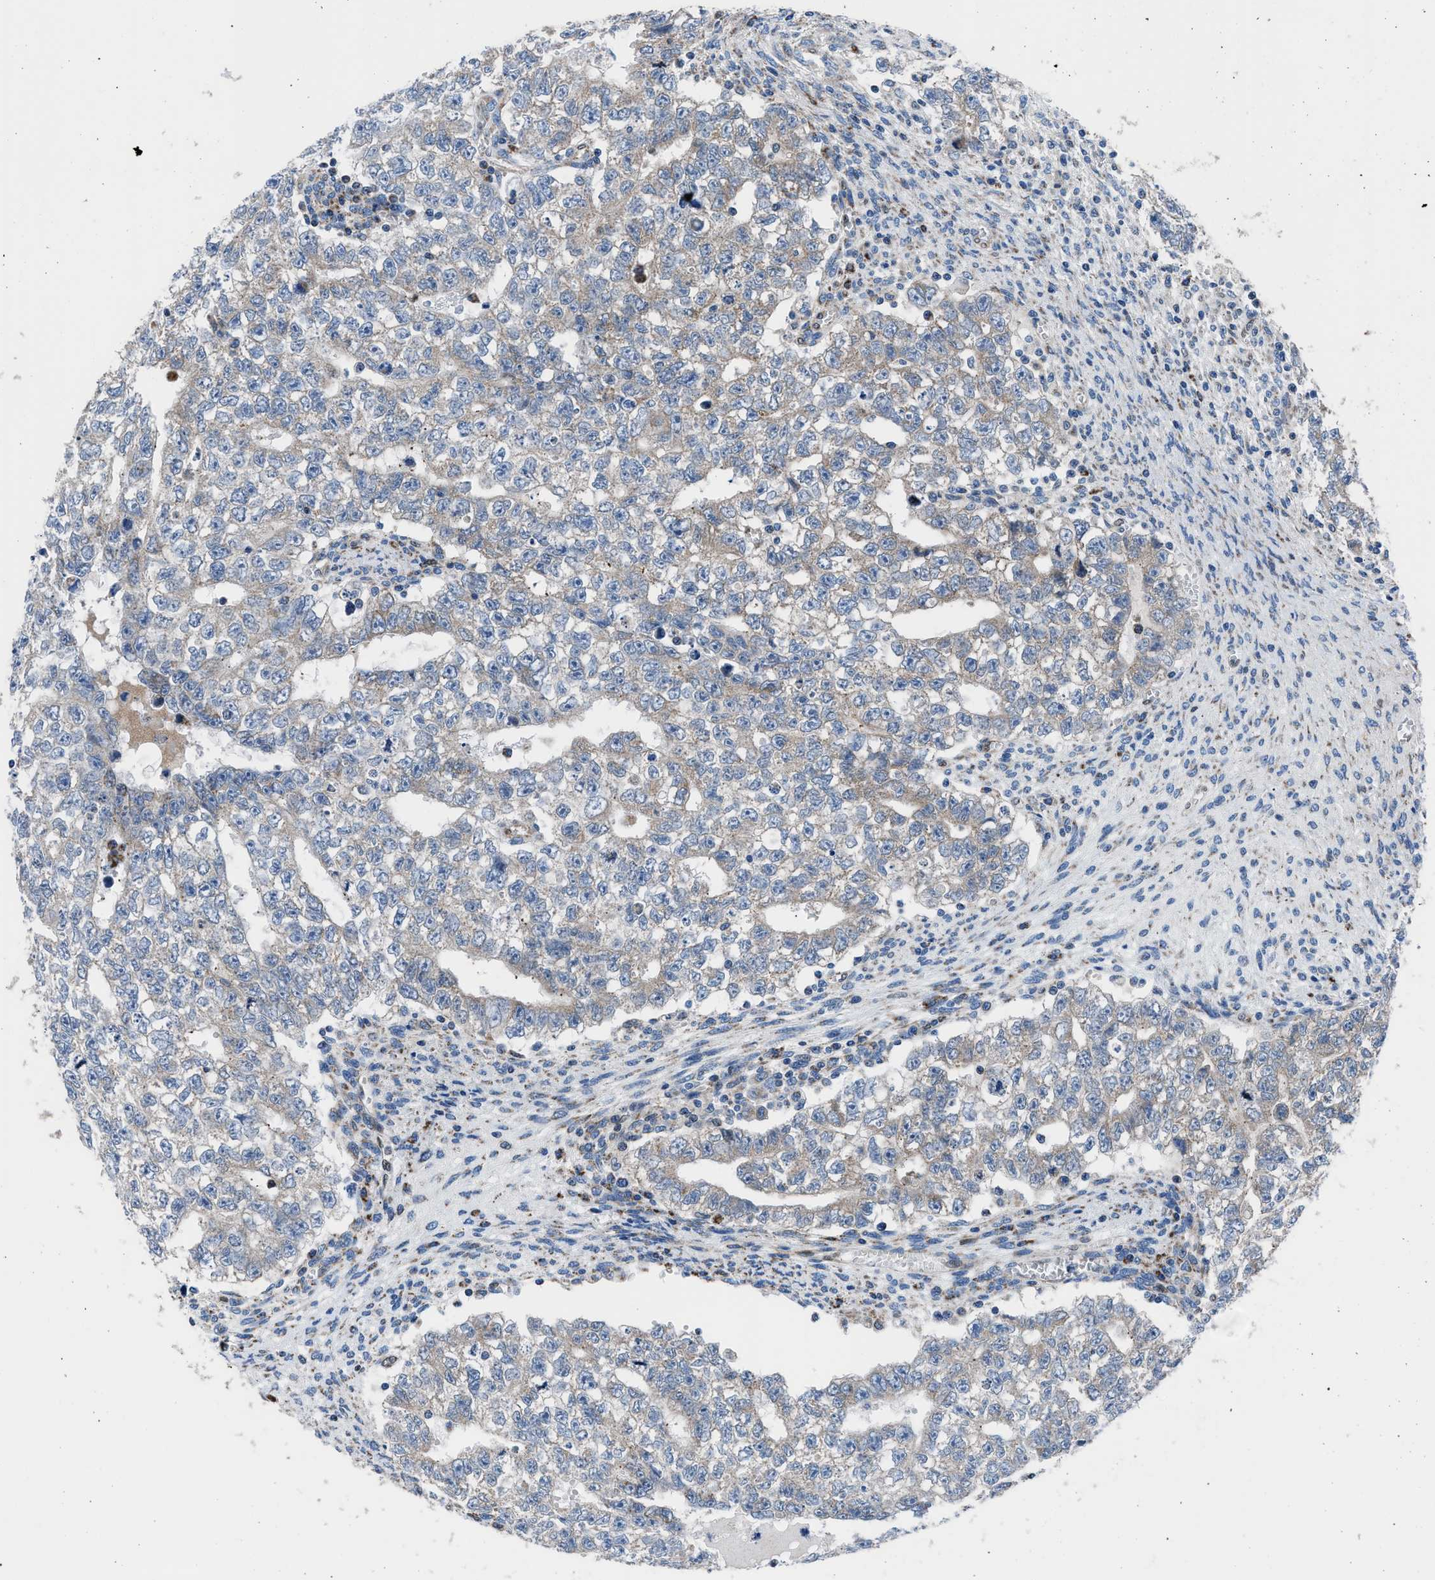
{"staining": {"intensity": "moderate", "quantity": "25%-75%", "location": "cytoplasmic/membranous"}, "tissue": "testis cancer", "cell_type": "Tumor cells", "image_type": "cancer", "snomed": [{"axis": "morphology", "description": "Seminoma, NOS"}, {"axis": "morphology", "description": "Carcinoma, Embryonal, NOS"}, {"axis": "topography", "description": "Testis"}], "caption": "Immunohistochemistry (DAB (3,3'-diaminobenzidine)) staining of testis cancer (seminoma) displays moderate cytoplasmic/membranous protein positivity in about 25%-75% of tumor cells.", "gene": "LMO2", "patient": {"sex": "male", "age": 38}}